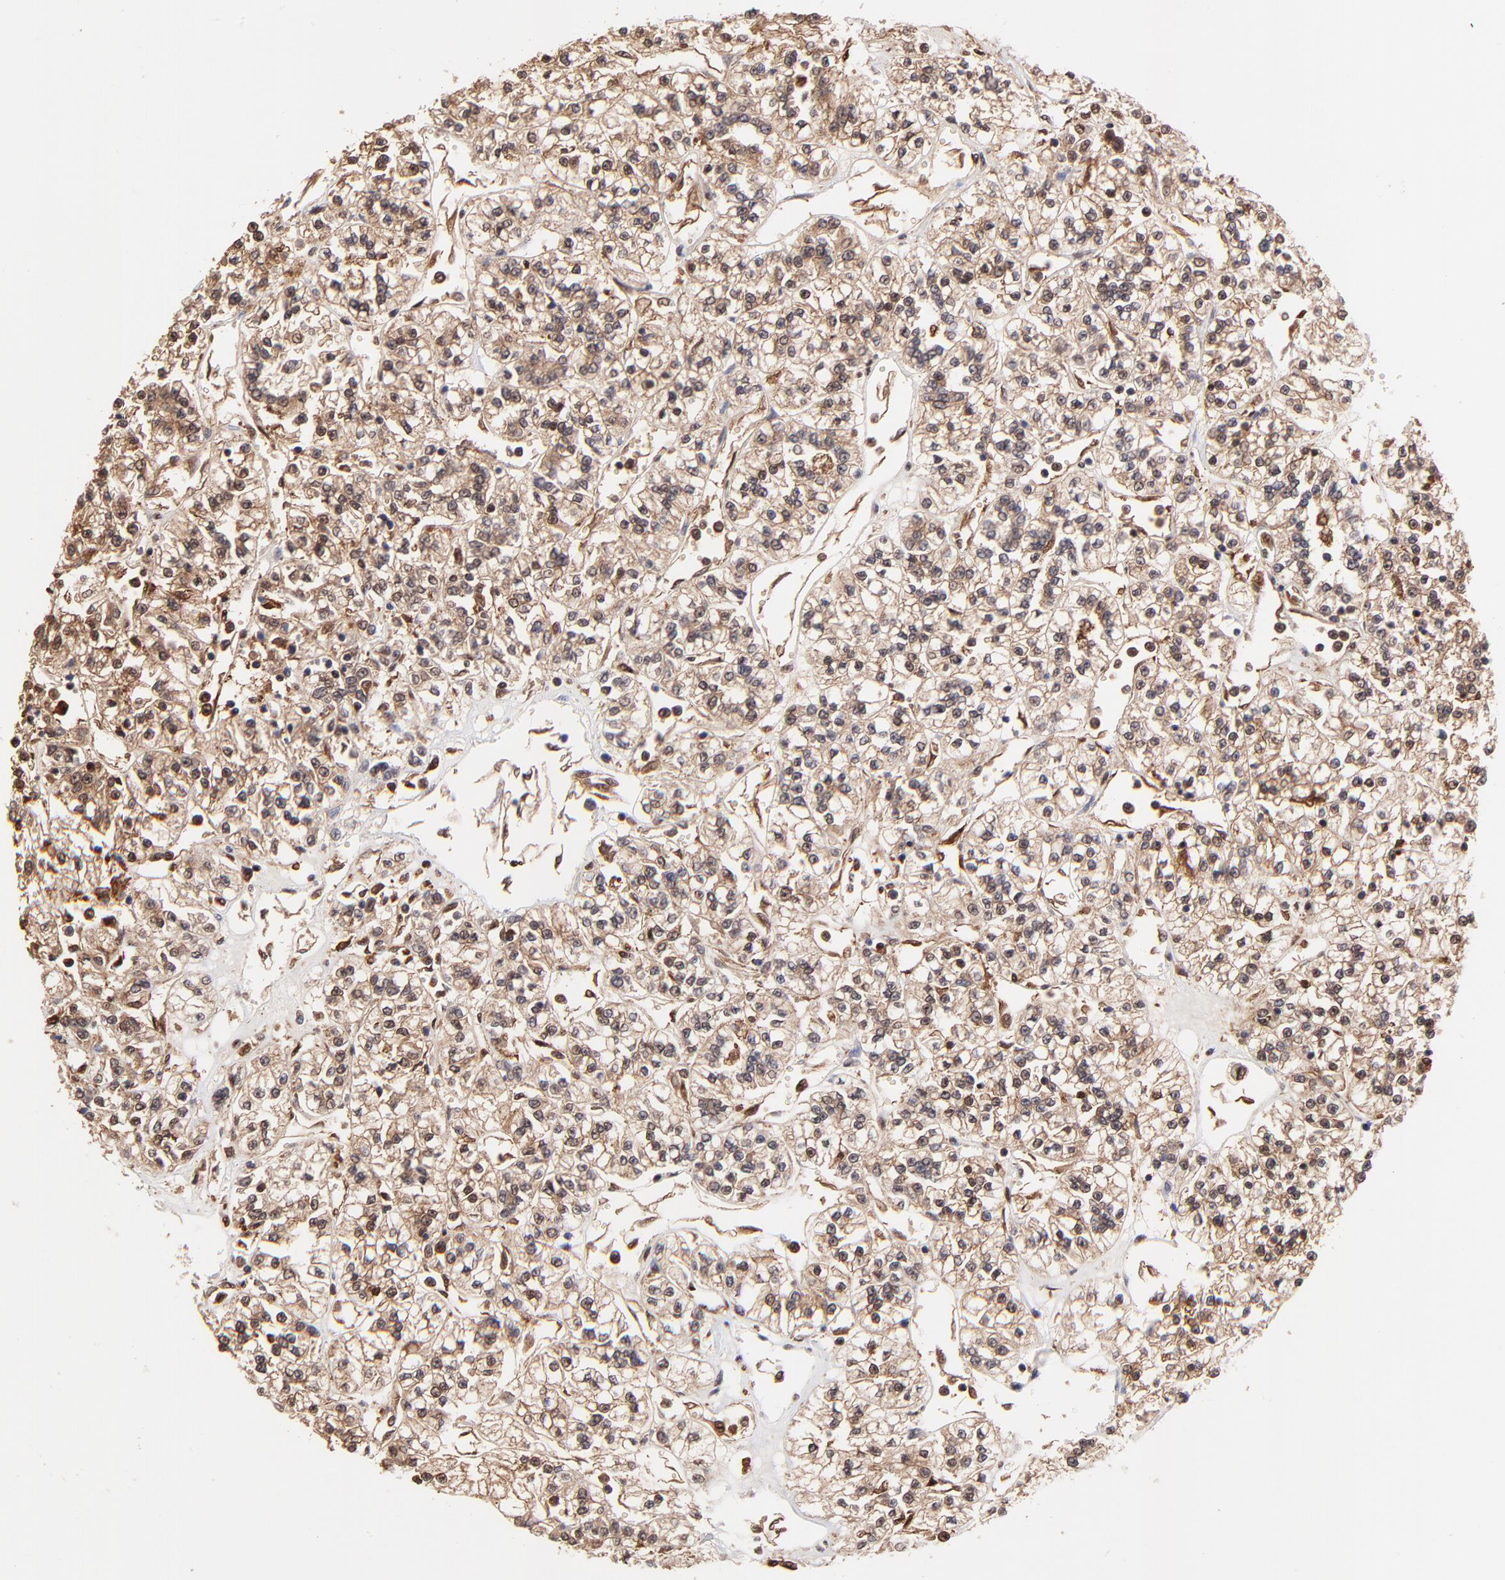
{"staining": {"intensity": "moderate", "quantity": ">75%", "location": "cytoplasmic/membranous,nuclear"}, "tissue": "renal cancer", "cell_type": "Tumor cells", "image_type": "cancer", "snomed": [{"axis": "morphology", "description": "Adenocarcinoma, NOS"}, {"axis": "topography", "description": "Kidney"}], "caption": "Brown immunohistochemical staining in human renal adenocarcinoma displays moderate cytoplasmic/membranous and nuclear expression in approximately >75% of tumor cells.", "gene": "PSMA6", "patient": {"sex": "female", "age": 76}}